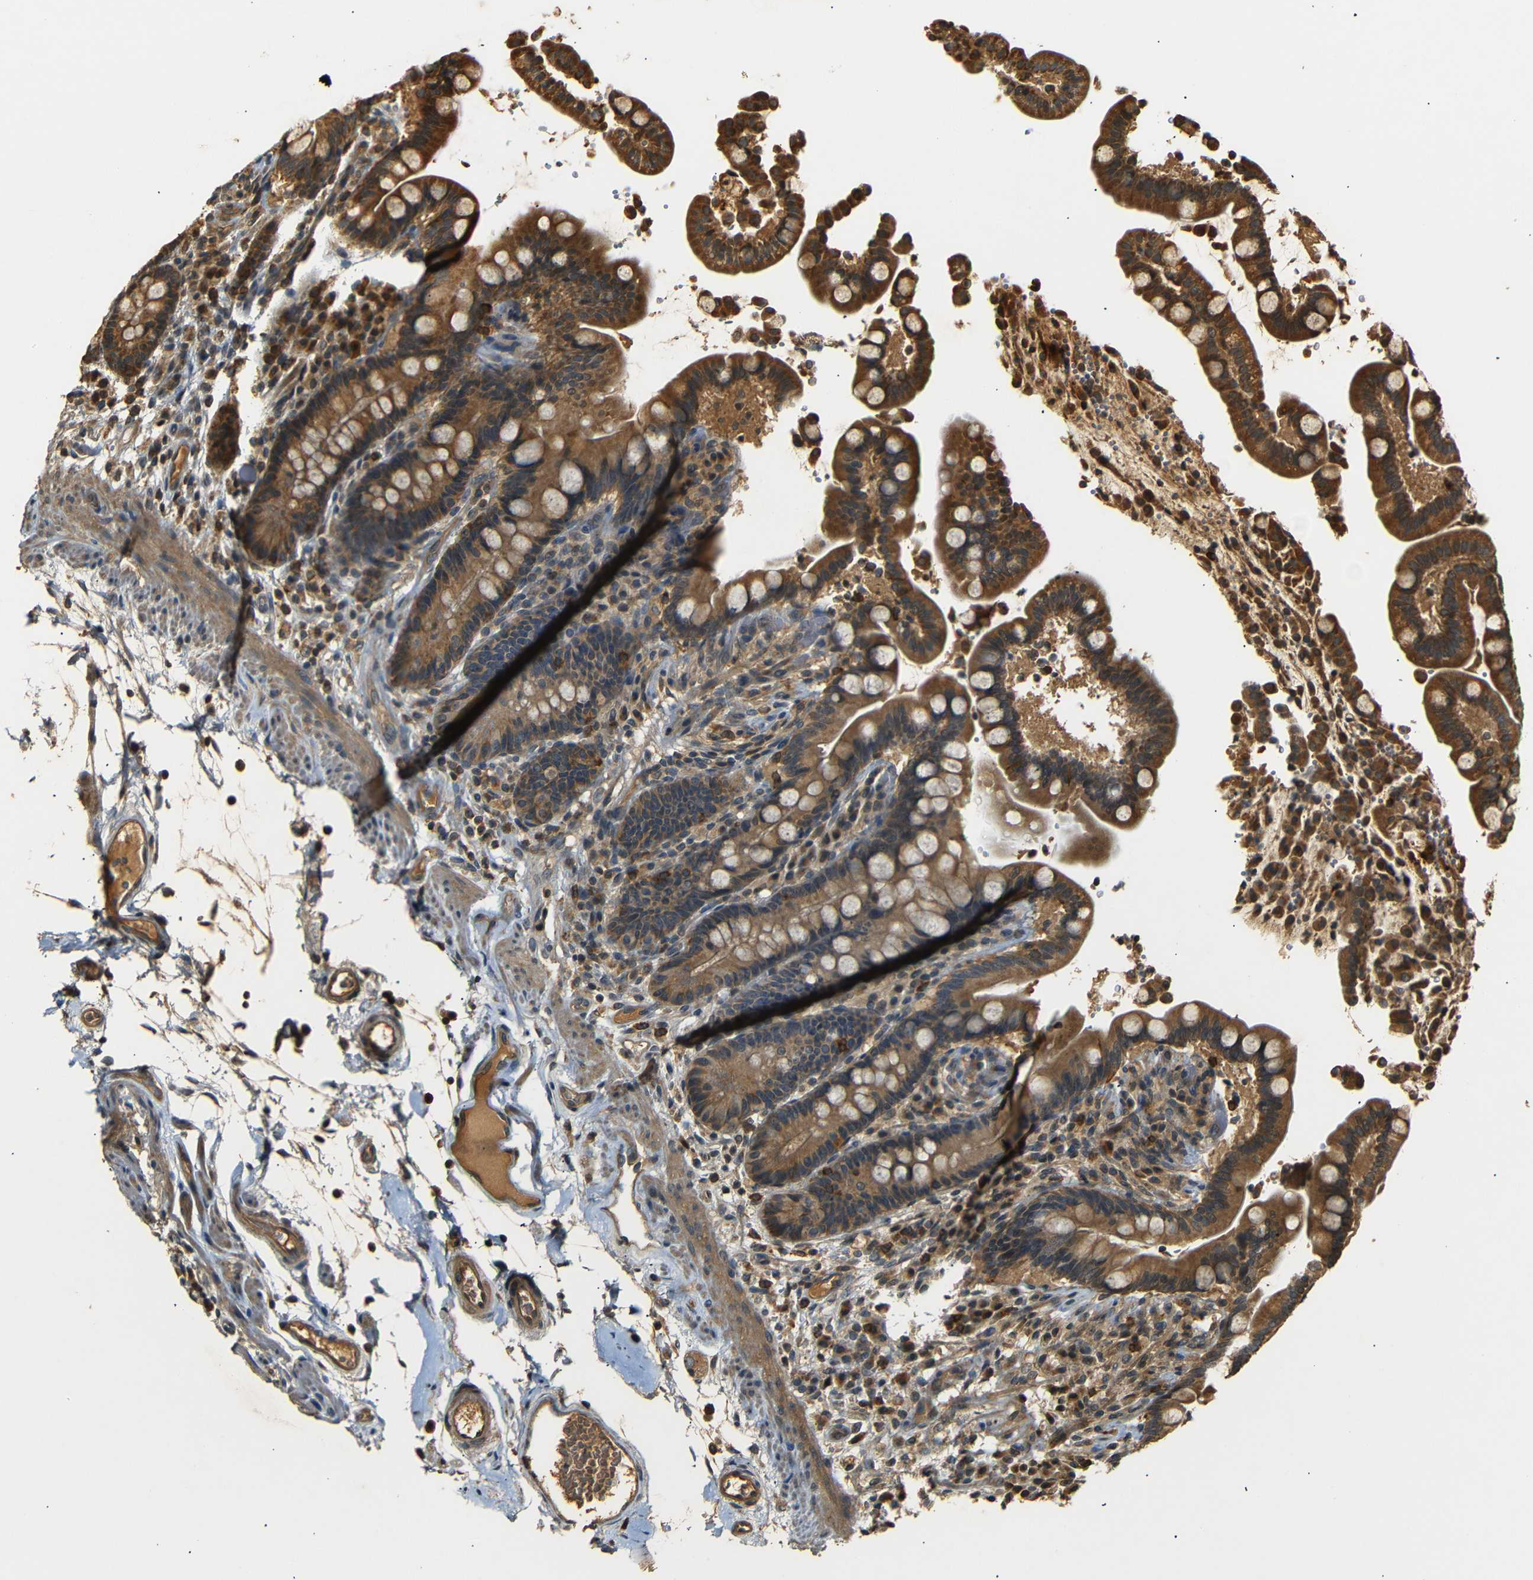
{"staining": {"intensity": "moderate", "quantity": "25%-75%", "location": "cytoplasmic/membranous"}, "tissue": "colon", "cell_type": "Endothelial cells", "image_type": "normal", "snomed": [{"axis": "morphology", "description": "Normal tissue, NOS"}, {"axis": "topography", "description": "Colon"}], "caption": "About 25%-75% of endothelial cells in normal colon exhibit moderate cytoplasmic/membranous protein positivity as visualized by brown immunohistochemical staining.", "gene": "TANK", "patient": {"sex": "male", "age": 73}}